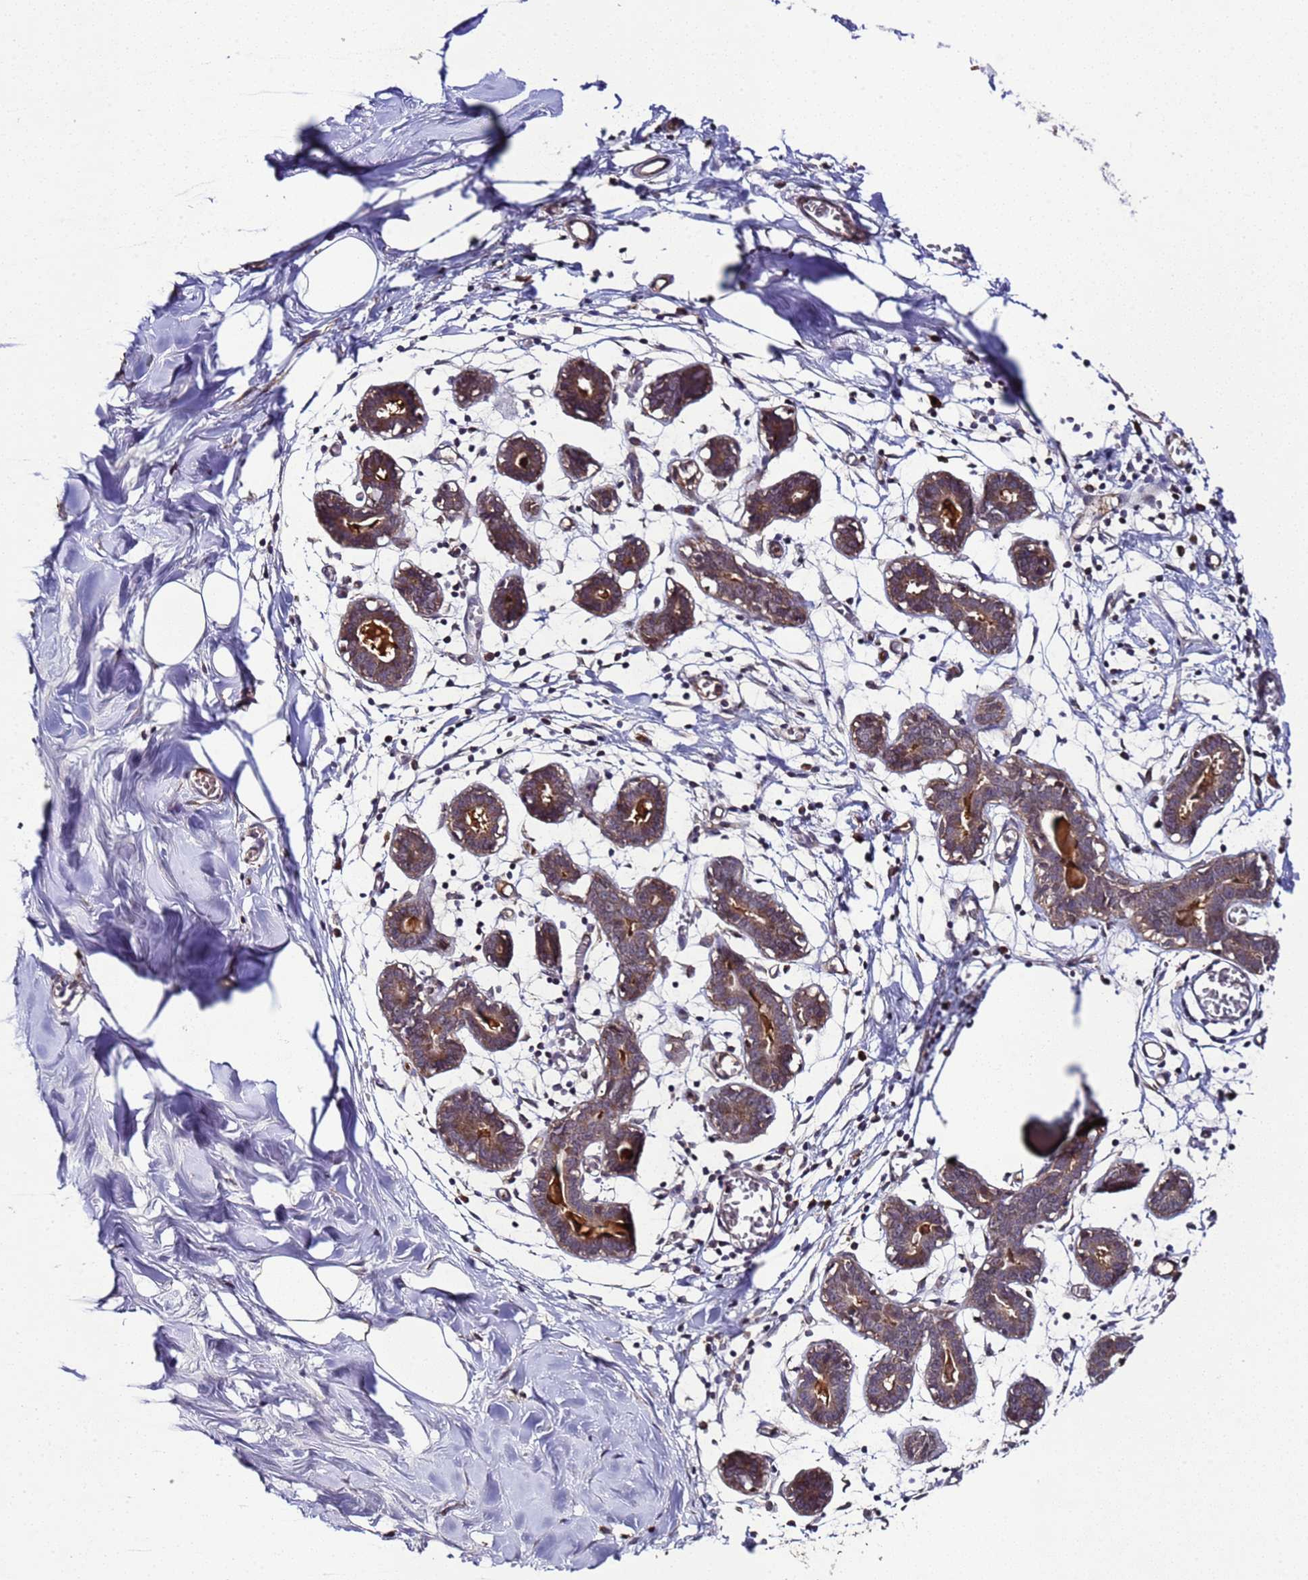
{"staining": {"intensity": "negative", "quantity": "none", "location": "none"}, "tissue": "breast", "cell_type": "Adipocytes", "image_type": "normal", "snomed": [{"axis": "morphology", "description": "Normal tissue, NOS"}, {"axis": "topography", "description": "Breast"}], "caption": "Image shows no protein expression in adipocytes of unremarkable breast.", "gene": "HSPBAP1", "patient": {"sex": "female", "age": 27}}